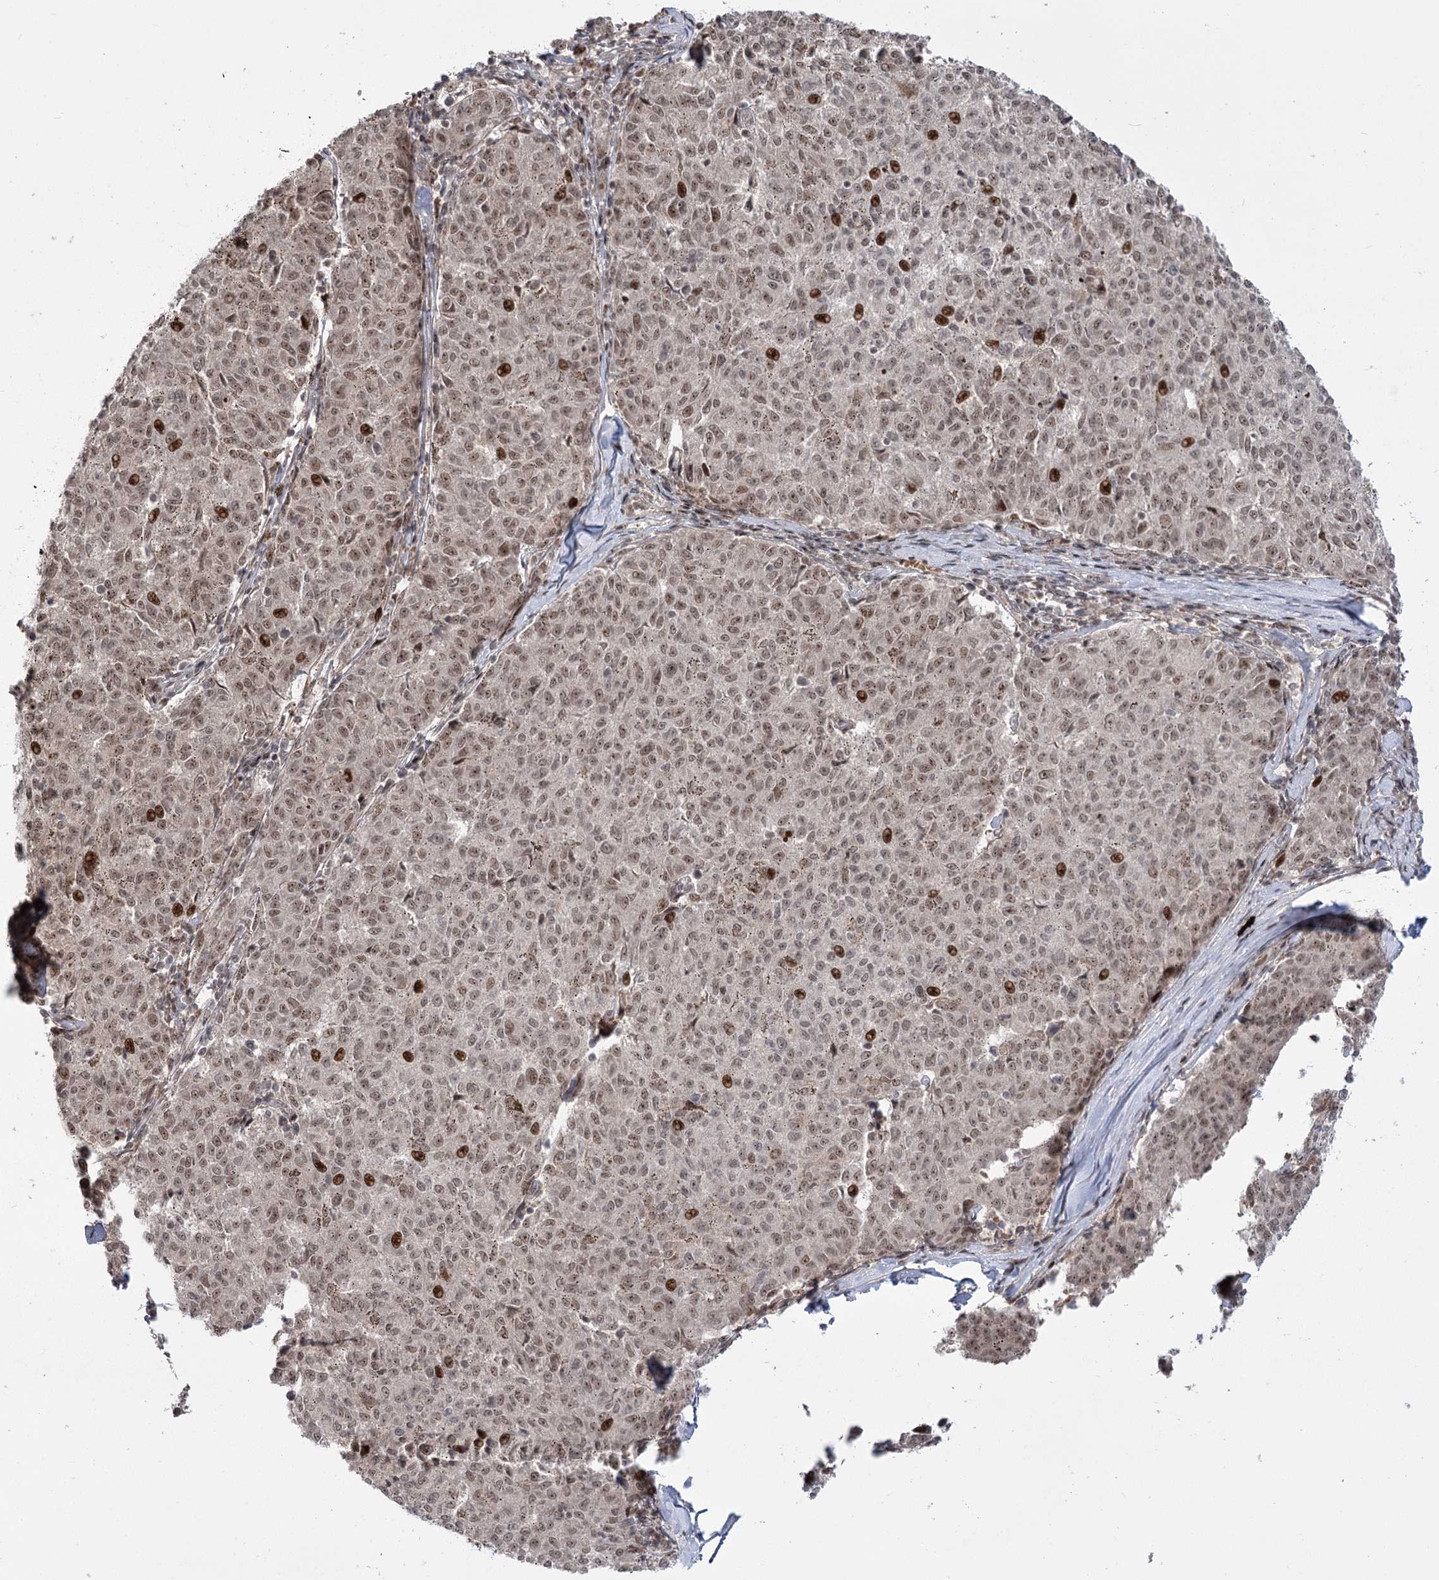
{"staining": {"intensity": "moderate", "quantity": ">75%", "location": "nuclear"}, "tissue": "melanoma", "cell_type": "Tumor cells", "image_type": "cancer", "snomed": [{"axis": "morphology", "description": "Malignant melanoma, NOS"}, {"axis": "topography", "description": "Skin"}], "caption": "This histopathology image reveals immunohistochemistry (IHC) staining of melanoma, with medium moderate nuclear positivity in approximately >75% of tumor cells.", "gene": "HELQ", "patient": {"sex": "female", "age": 72}}